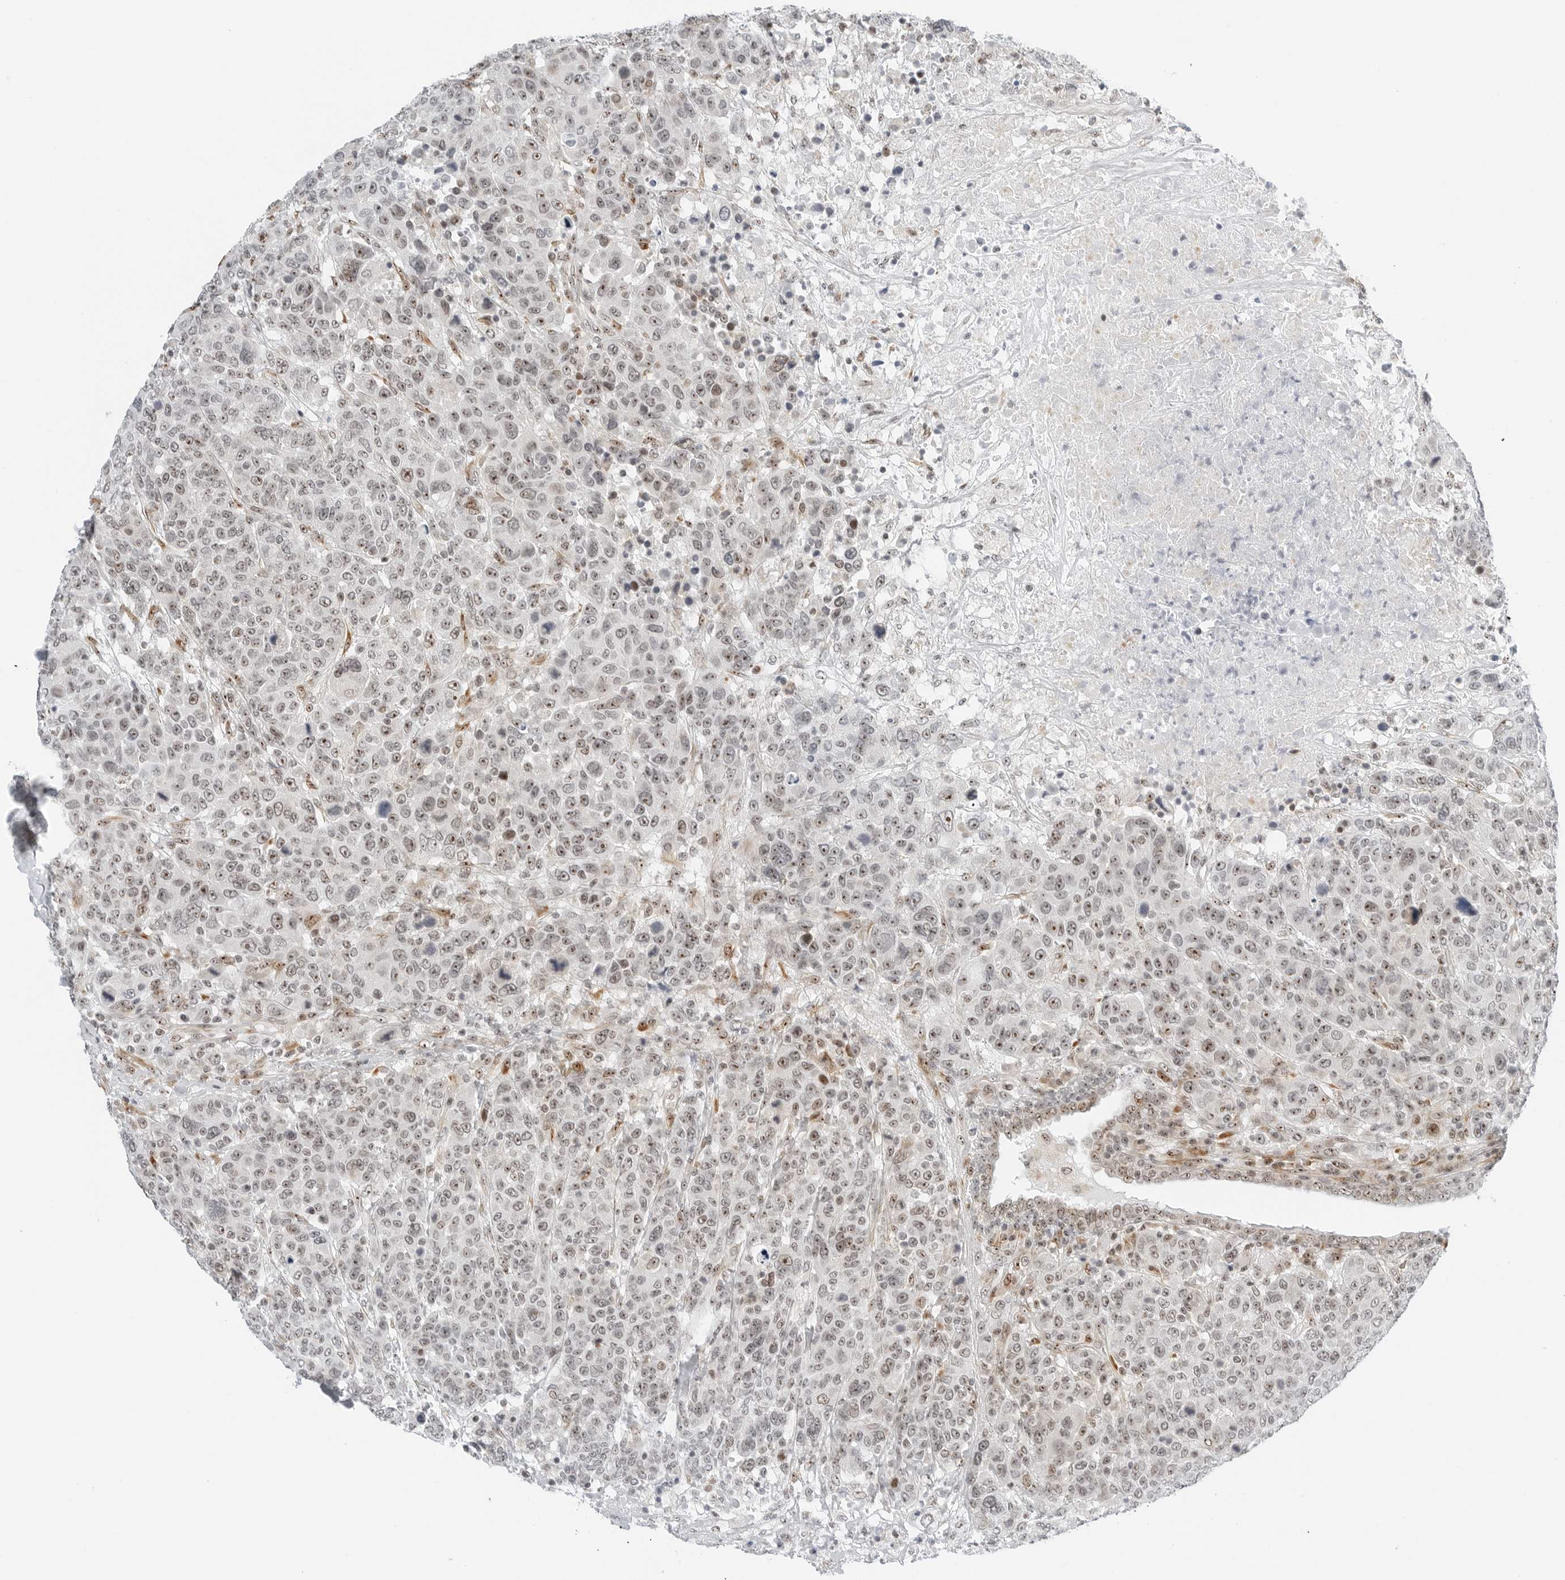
{"staining": {"intensity": "moderate", "quantity": "25%-75%", "location": "nuclear"}, "tissue": "breast cancer", "cell_type": "Tumor cells", "image_type": "cancer", "snomed": [{"axis": "morphology", "description": "Duct carcinoma"}, {"axis": "topography", "description": "Breast"}], "caption": "Moderate nuclear positivity for a protein is present in approximately 25%-75% of tumor cells of breast cancer using immunohistochemistry (IHC).", "gene": "RIMKLA", "patient": {"sex": "female", "age": 37}}